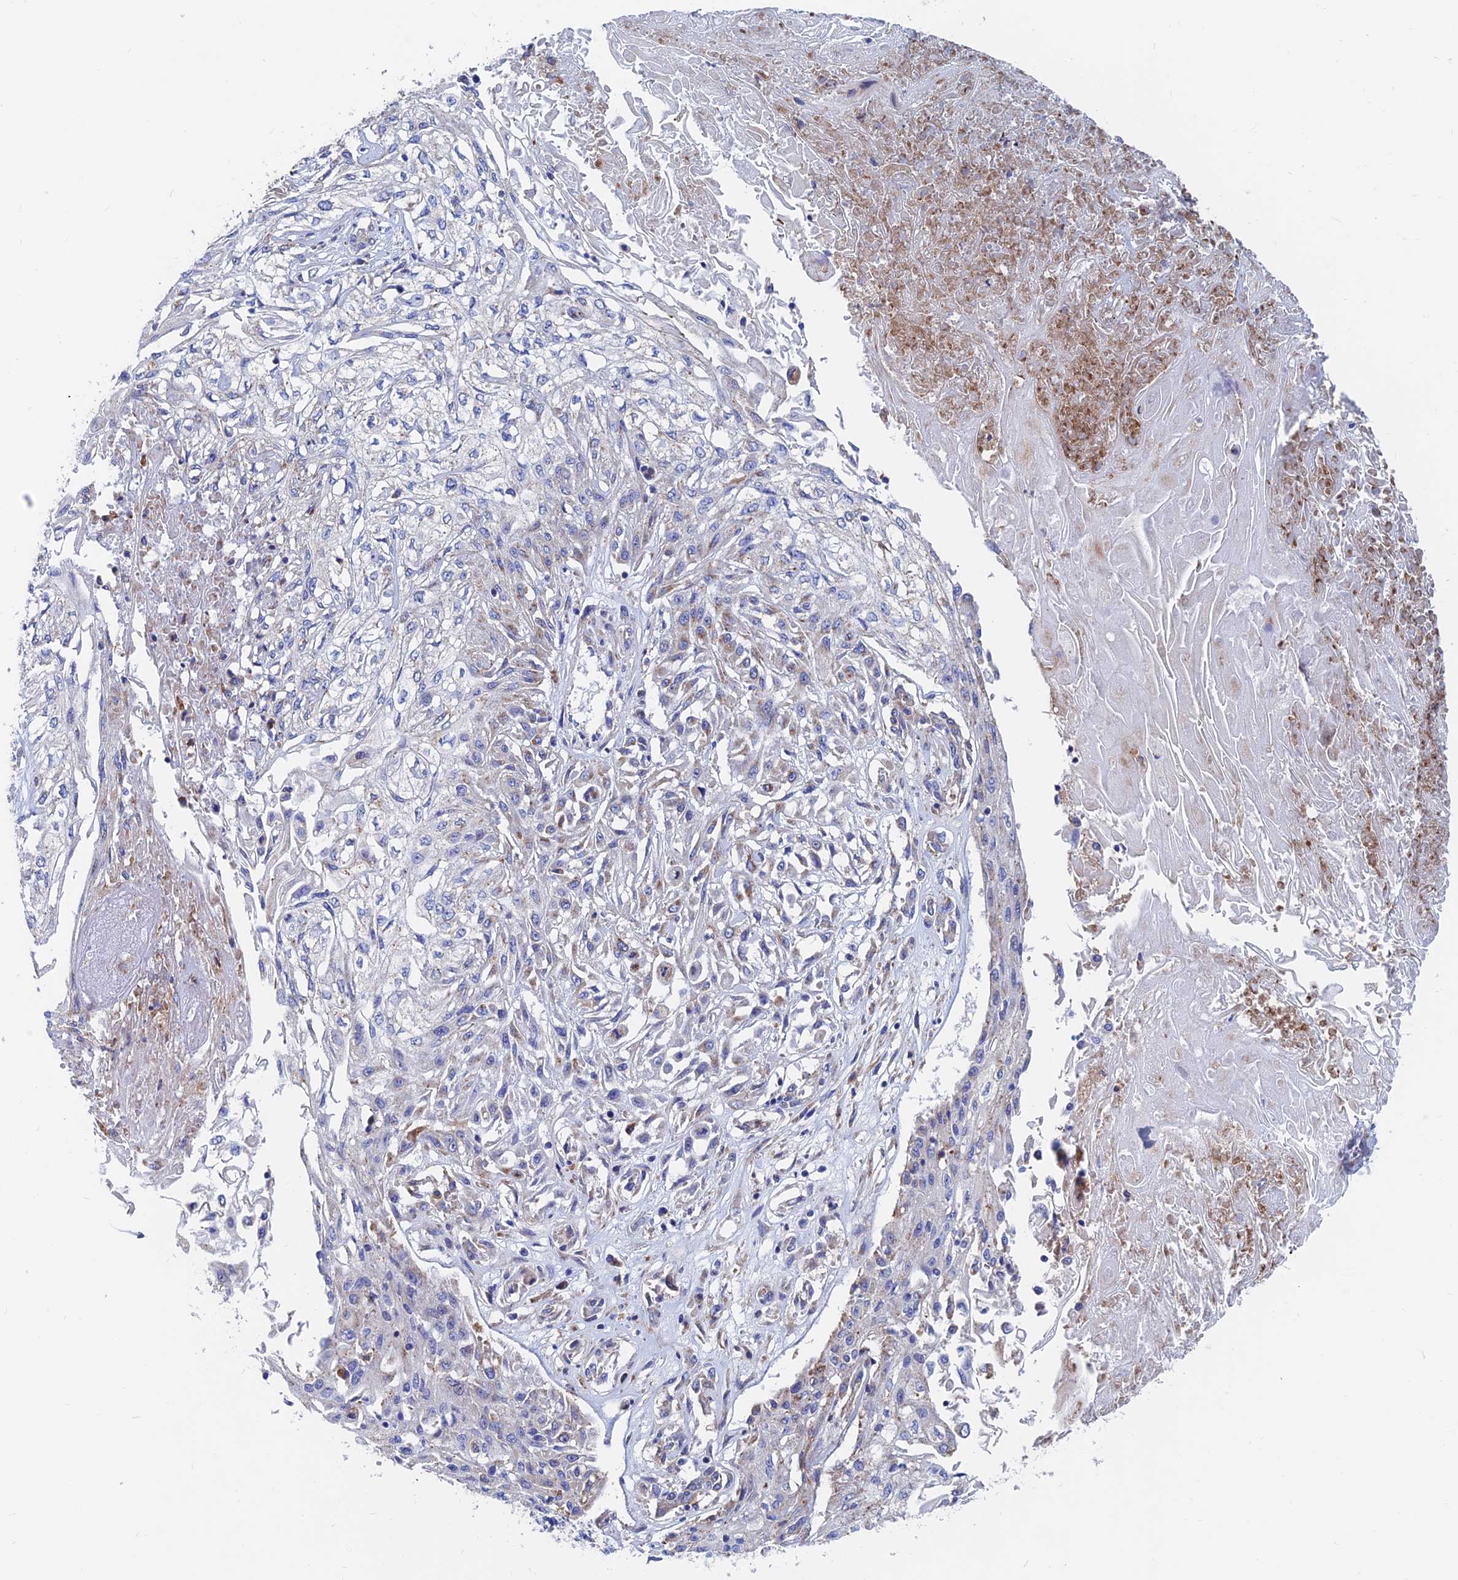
{"staining": {"intensity": "weak", "quantity": "25%-75%", "location": "cytoplasmic/membranous"}, "tissue": "skin cancer", "cell_type": "Tumor cells", "image_type": "cancer", "snomed": [{"axis": "morphology", "description": "Squamous cell carcinoma, NOS"}, {"axis": "morphology", "description": "Squamous cell carcinoma, metastatic, NOS"}, {"axis": "topography", "description": "Skin"}, {"axis": "topography", "description": "Lymph node"}], "caption": "Skin cancer (squamous cell carcinoma) tissue reveals weak cytoplasmic/membranous positivity in about 25%-75% of tumor cells, visualized by immunohistochemistry.", "gene": "SPNS1", "patient": {"sex": "male", "age": 75}}